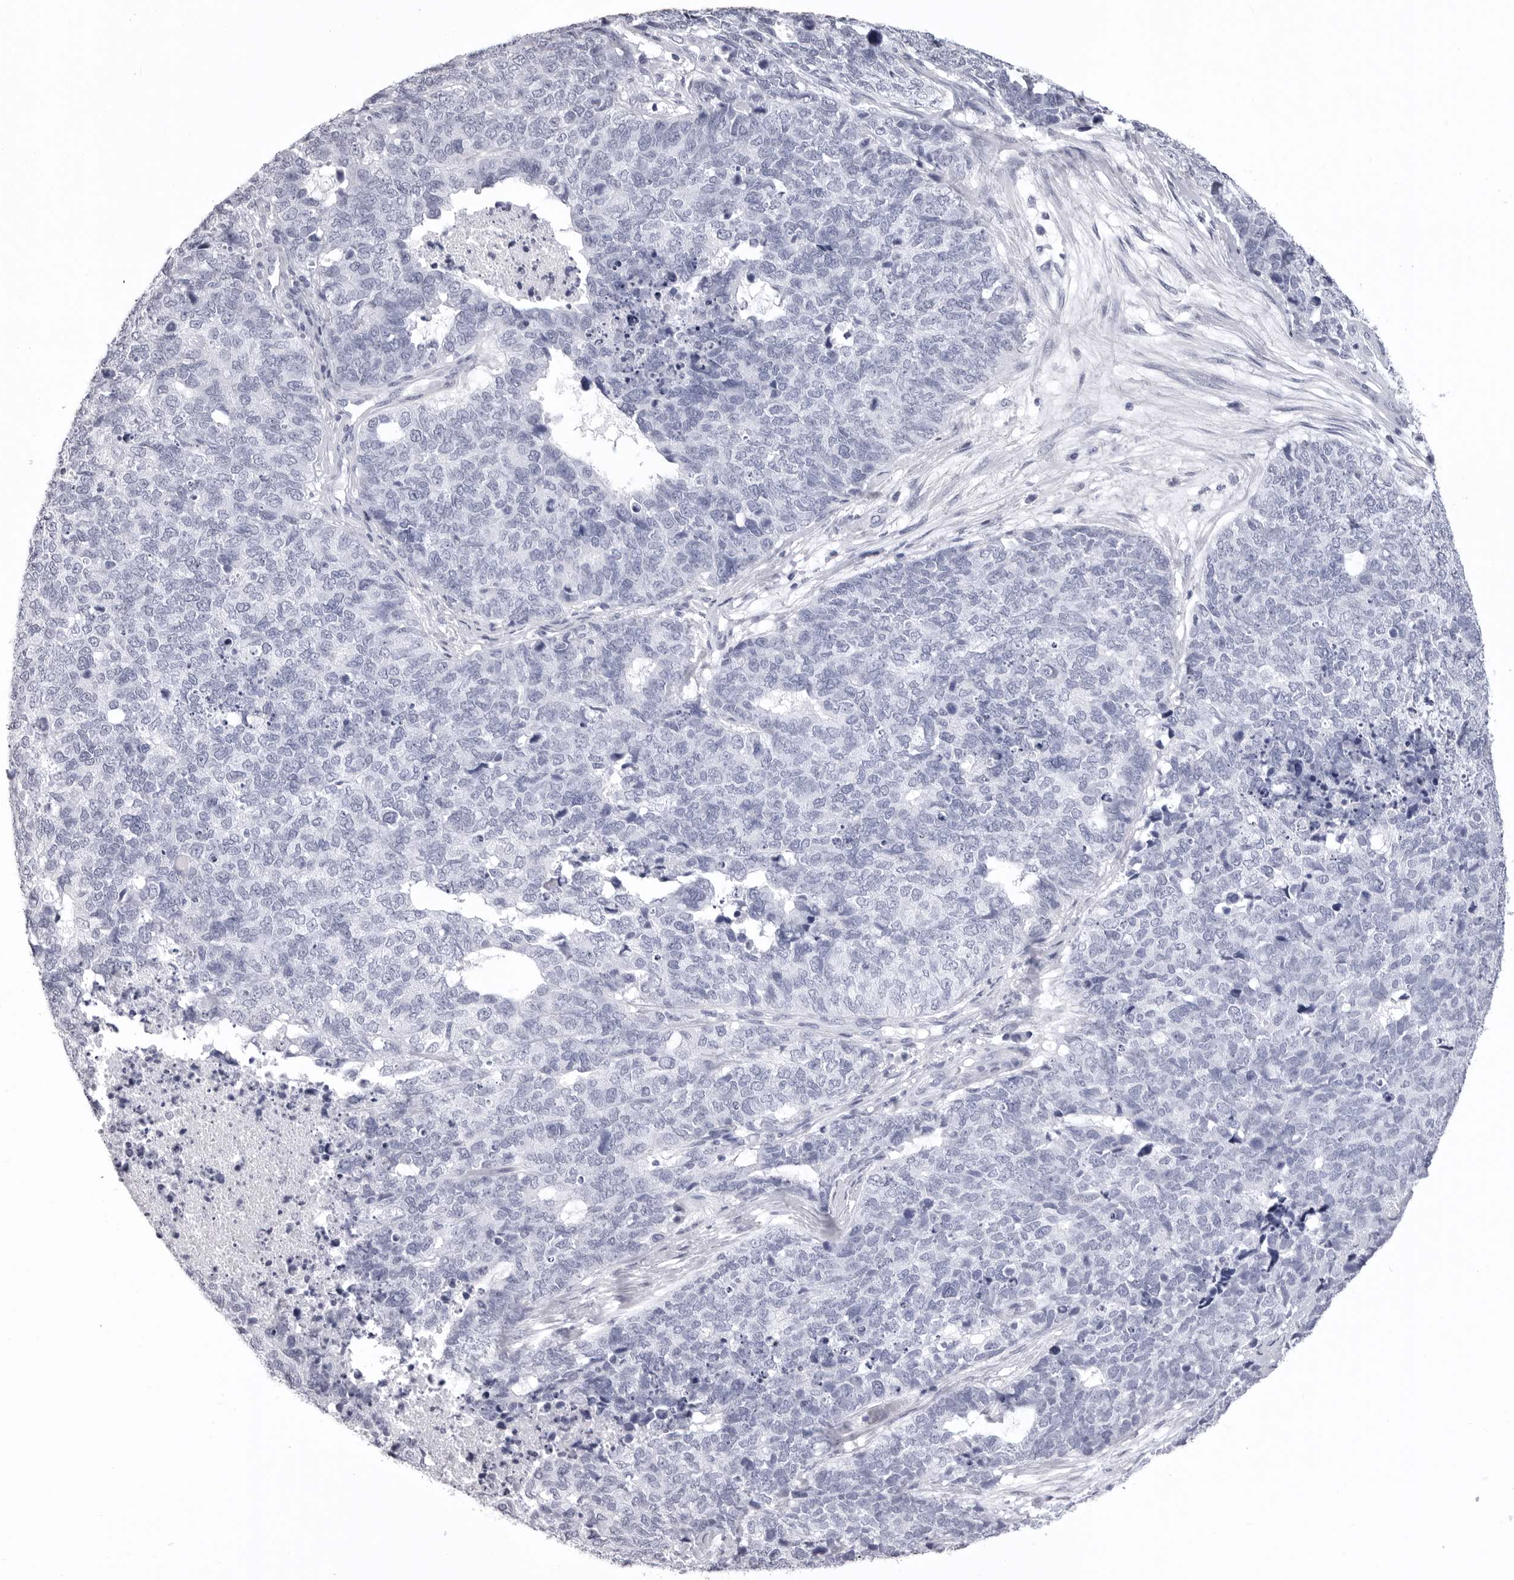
{"staining": {"intensity": "negative", "quantity": "none", "location": "none"}, "tissue": "cervical cancer", "cell_type": "Tumor cells", "image_type": "cancer", "snomed": [{"axis": "morphology", "description": "Squamous cell carcinoma, NOS"}, {"axis": "topography", "description": "Cervix"}], "caption": "Cervical squamous cell carcinoma stained for a protein using immunohistochemistry displays no expression tumor cells.", "gene": "LGALS4", "patient": {"sex": "female", "age": 63}}